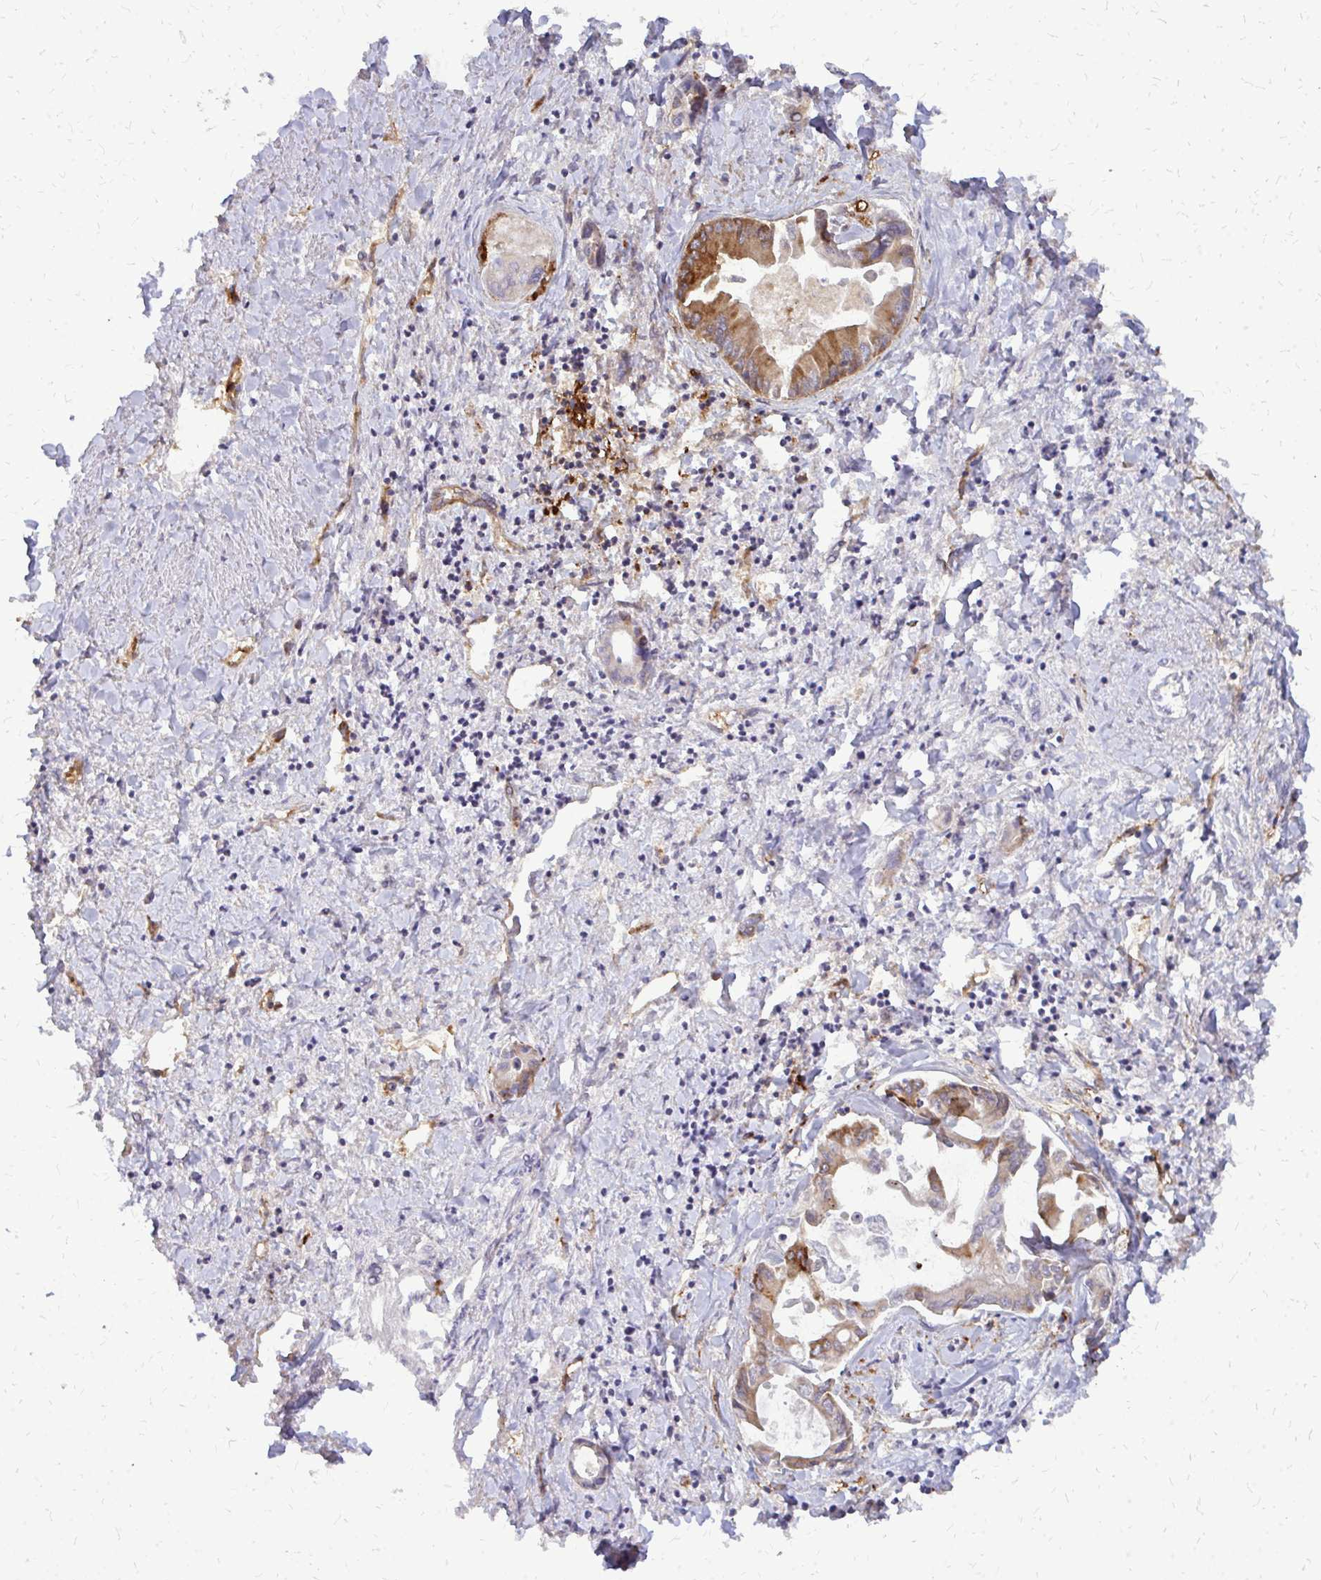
{"staining": {"intensity": "moderate", "quantity": "25%-75%", "location": "cytoplasmic/membranous"}, "tissue": "liver cancer", "cell_type": "Tumor cells", "image_type": "cancer", "snomed": [{"axis": "morphology", "description": "Cholangiocarcinoma"}, {"axis": "topography", "description": "Liver"}], "caption": "Protein staining by immunohistochemistry displays moderate cytoplasmic/membranous positivity in approximately 25%-75% of tumor cells in liver cholangiocarcinoma.", "gene": "MARCKSL1", "patient": {"sex": "male", "age": 66}}